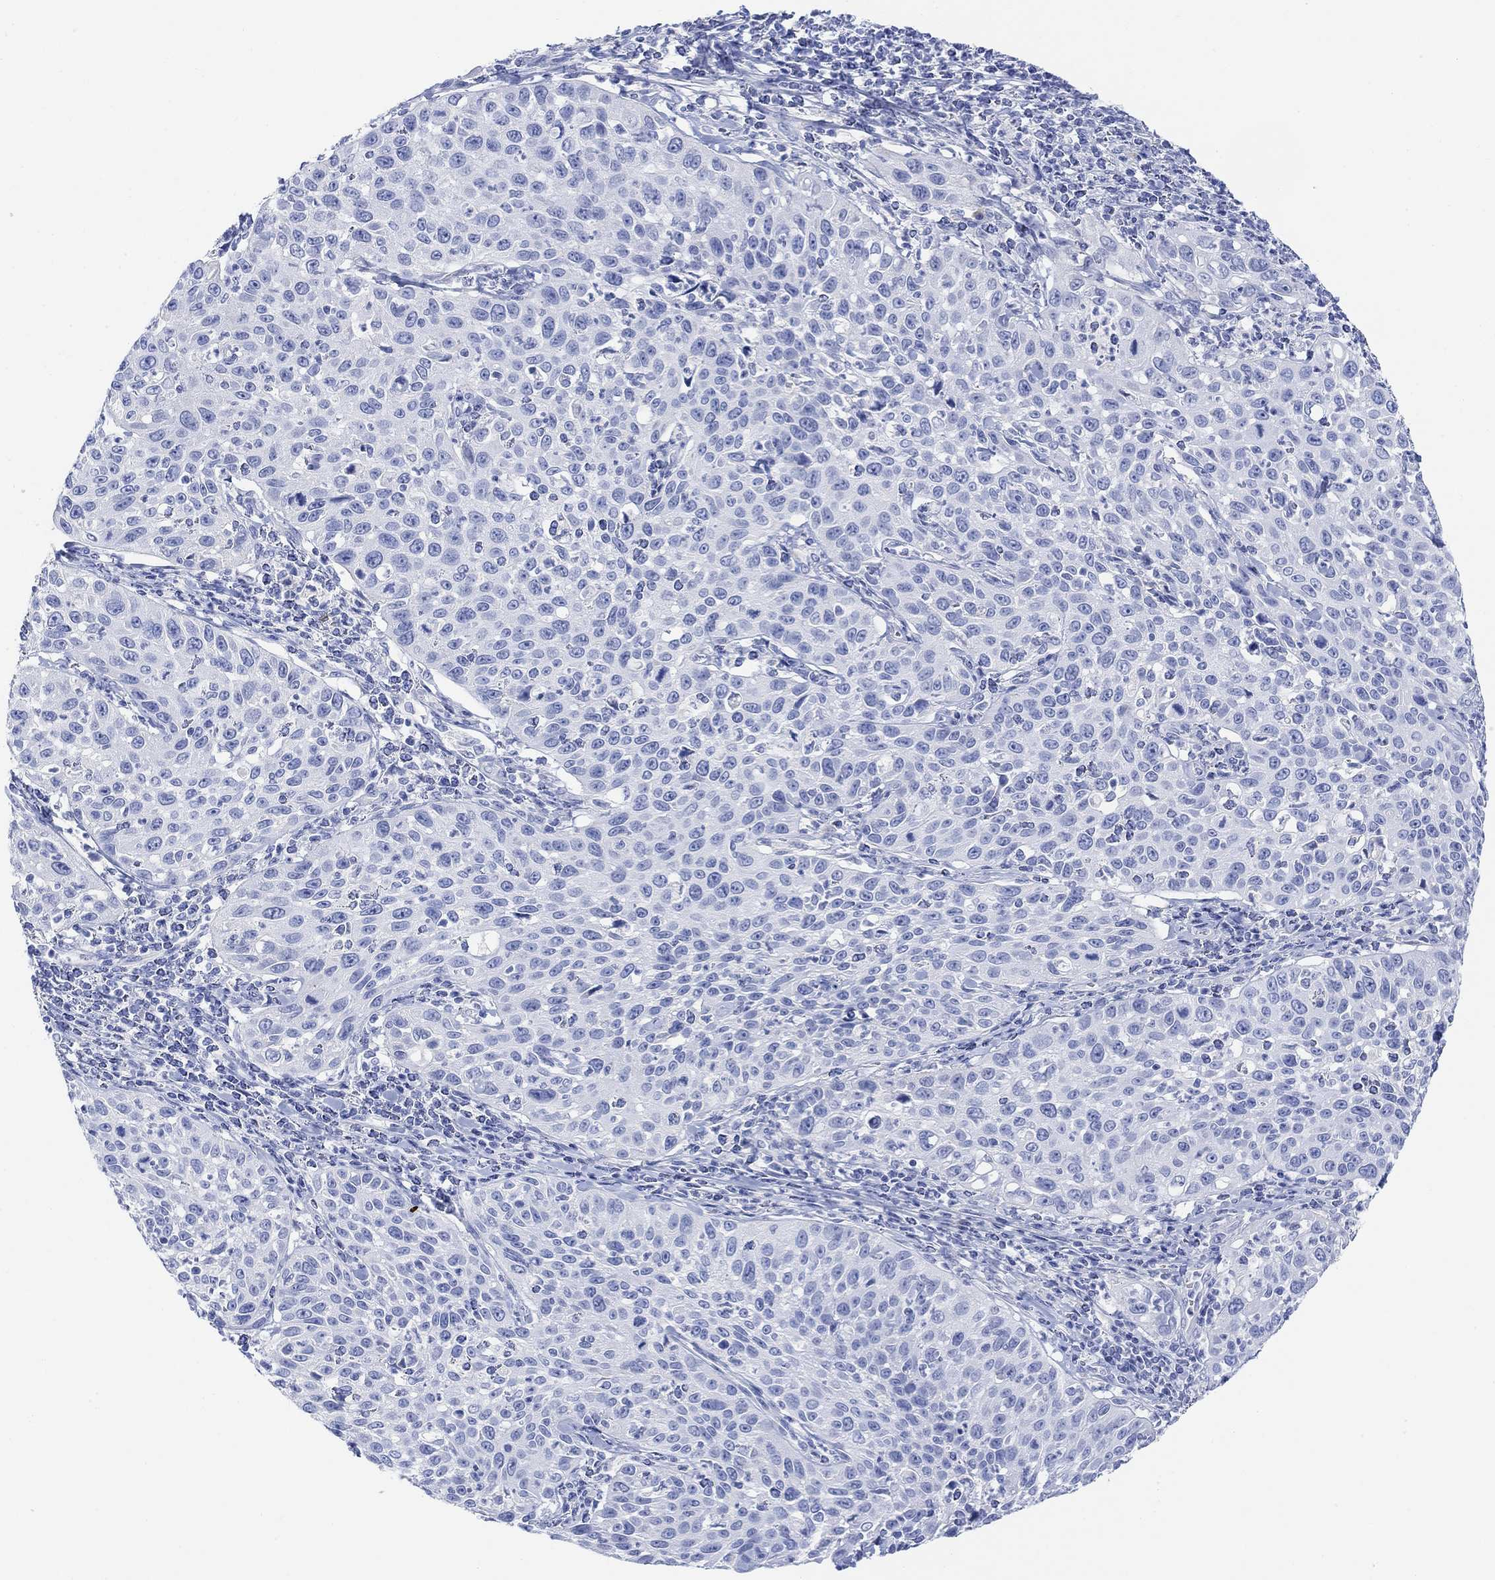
{"staining": {"intensity": "negative", "quantity": "none", "location": "none"}, "tissue": "cervical cancer", "cell_type": "Tumor cells", "image_type": "cancer", "snomed": [{"axis": "morphology", "description": "Squamous cell carcinoma, NOS"}, {"axis": "topography", "description": "Cervix"}], "caption": "Immunohistochemical staining of squamous cell carcinoma (cervical) displays no significant positivity in tumor cells.", "gene": "GNG13", "patient": {"sex": "female", "age": 26}}